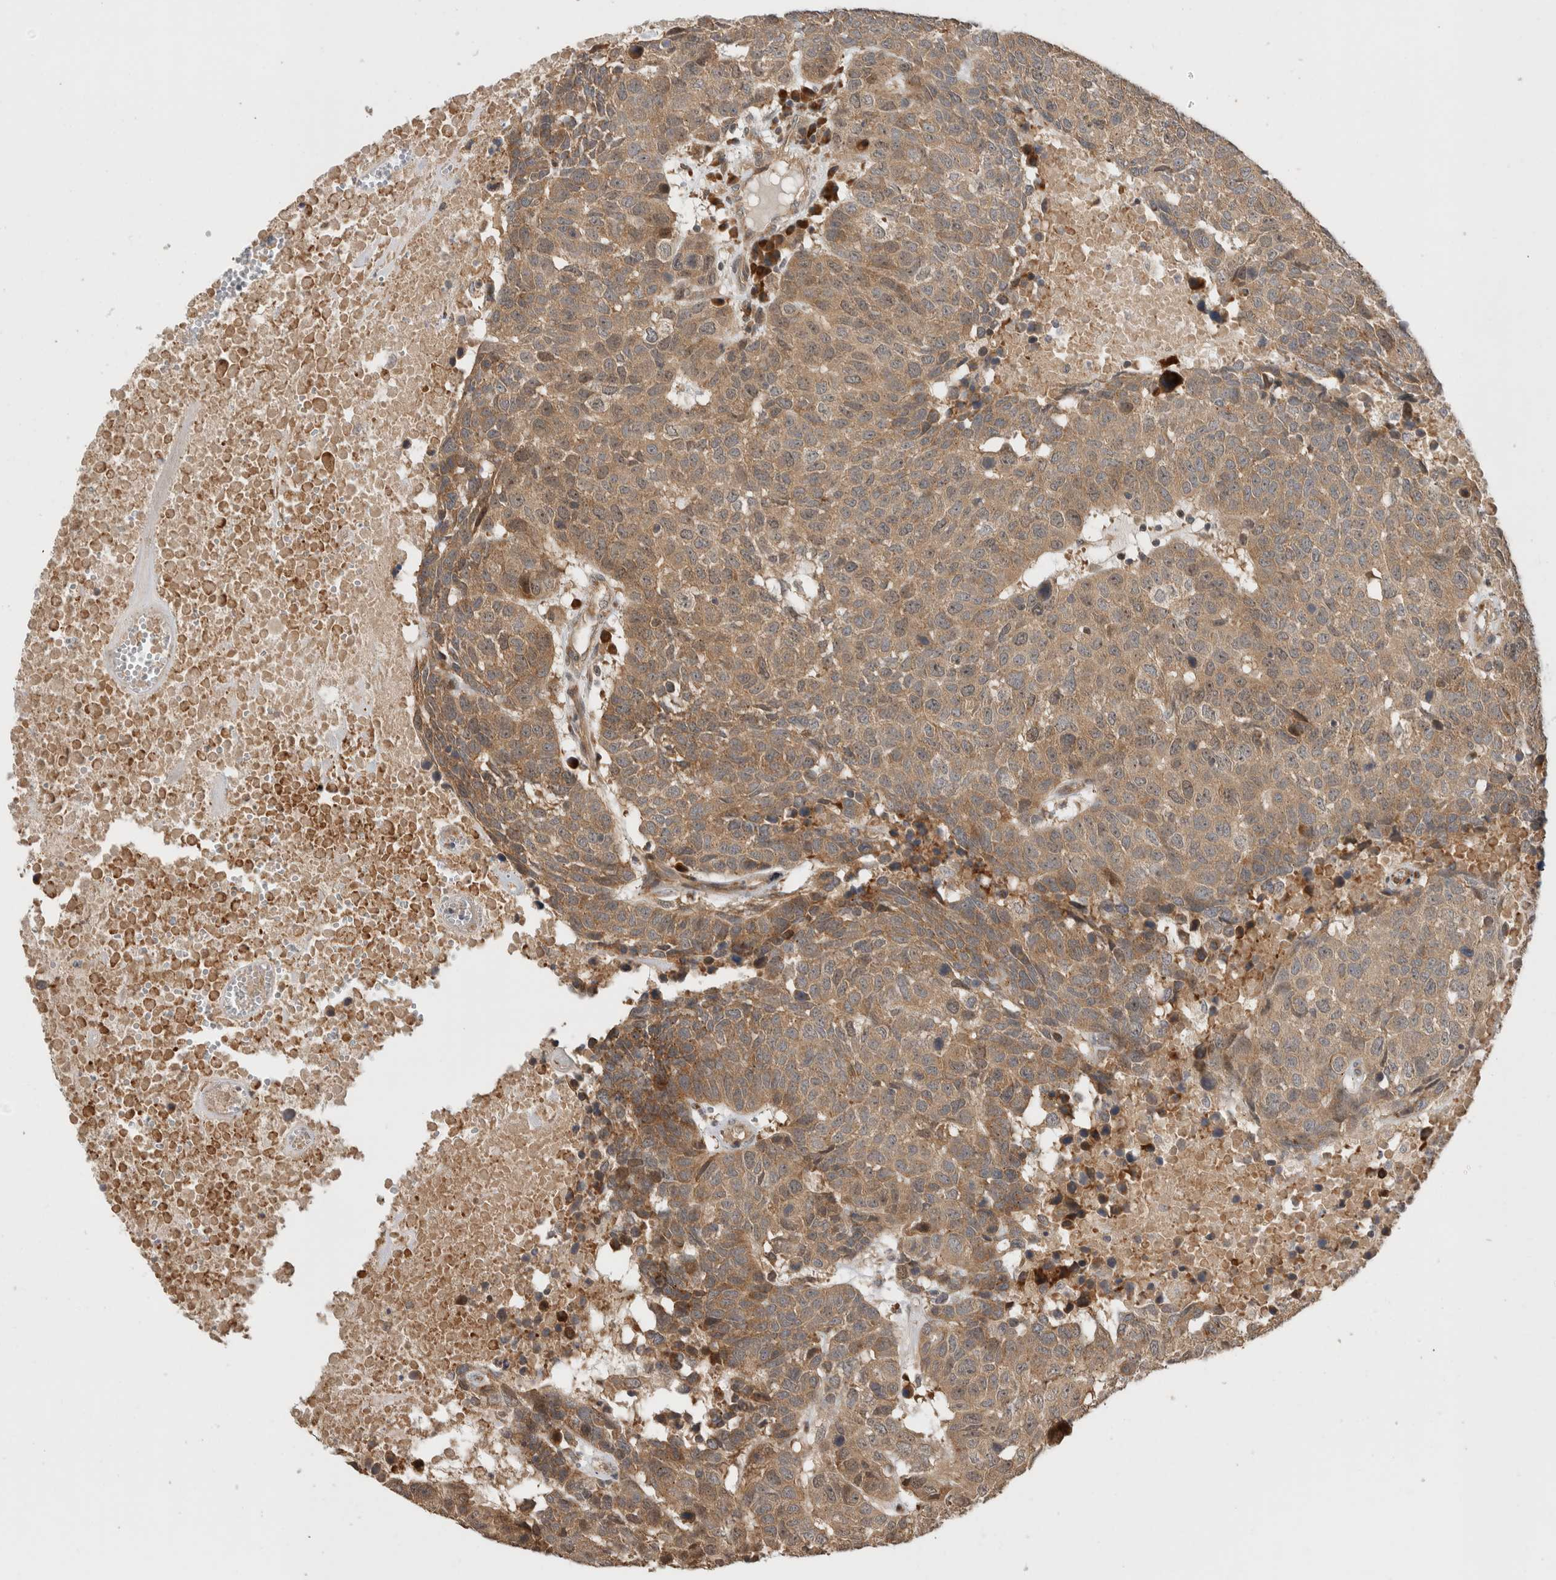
{"staining": {"intensity": "moderate", "quantity": ">75%", "location": "cytoplasmic/membranous"}, "tissue": "head and neck cancer", "cell_type": "Tumor cells", "image_type": "cancer", "snomed": [{"axis": "morphology", "description": "Squamous cell carcinoma, NOS"}, {"axis": "topography", "description": "Head-Neck"}], "caption": "About >75% of tumor cells in human head and neck cancer reveal moderate cytoplasmic/membranous protein expression as visualized by brown immunohistochemical staining.", "gene": "PCDHB15", "patient": {"sex": "male", "age": 66}}